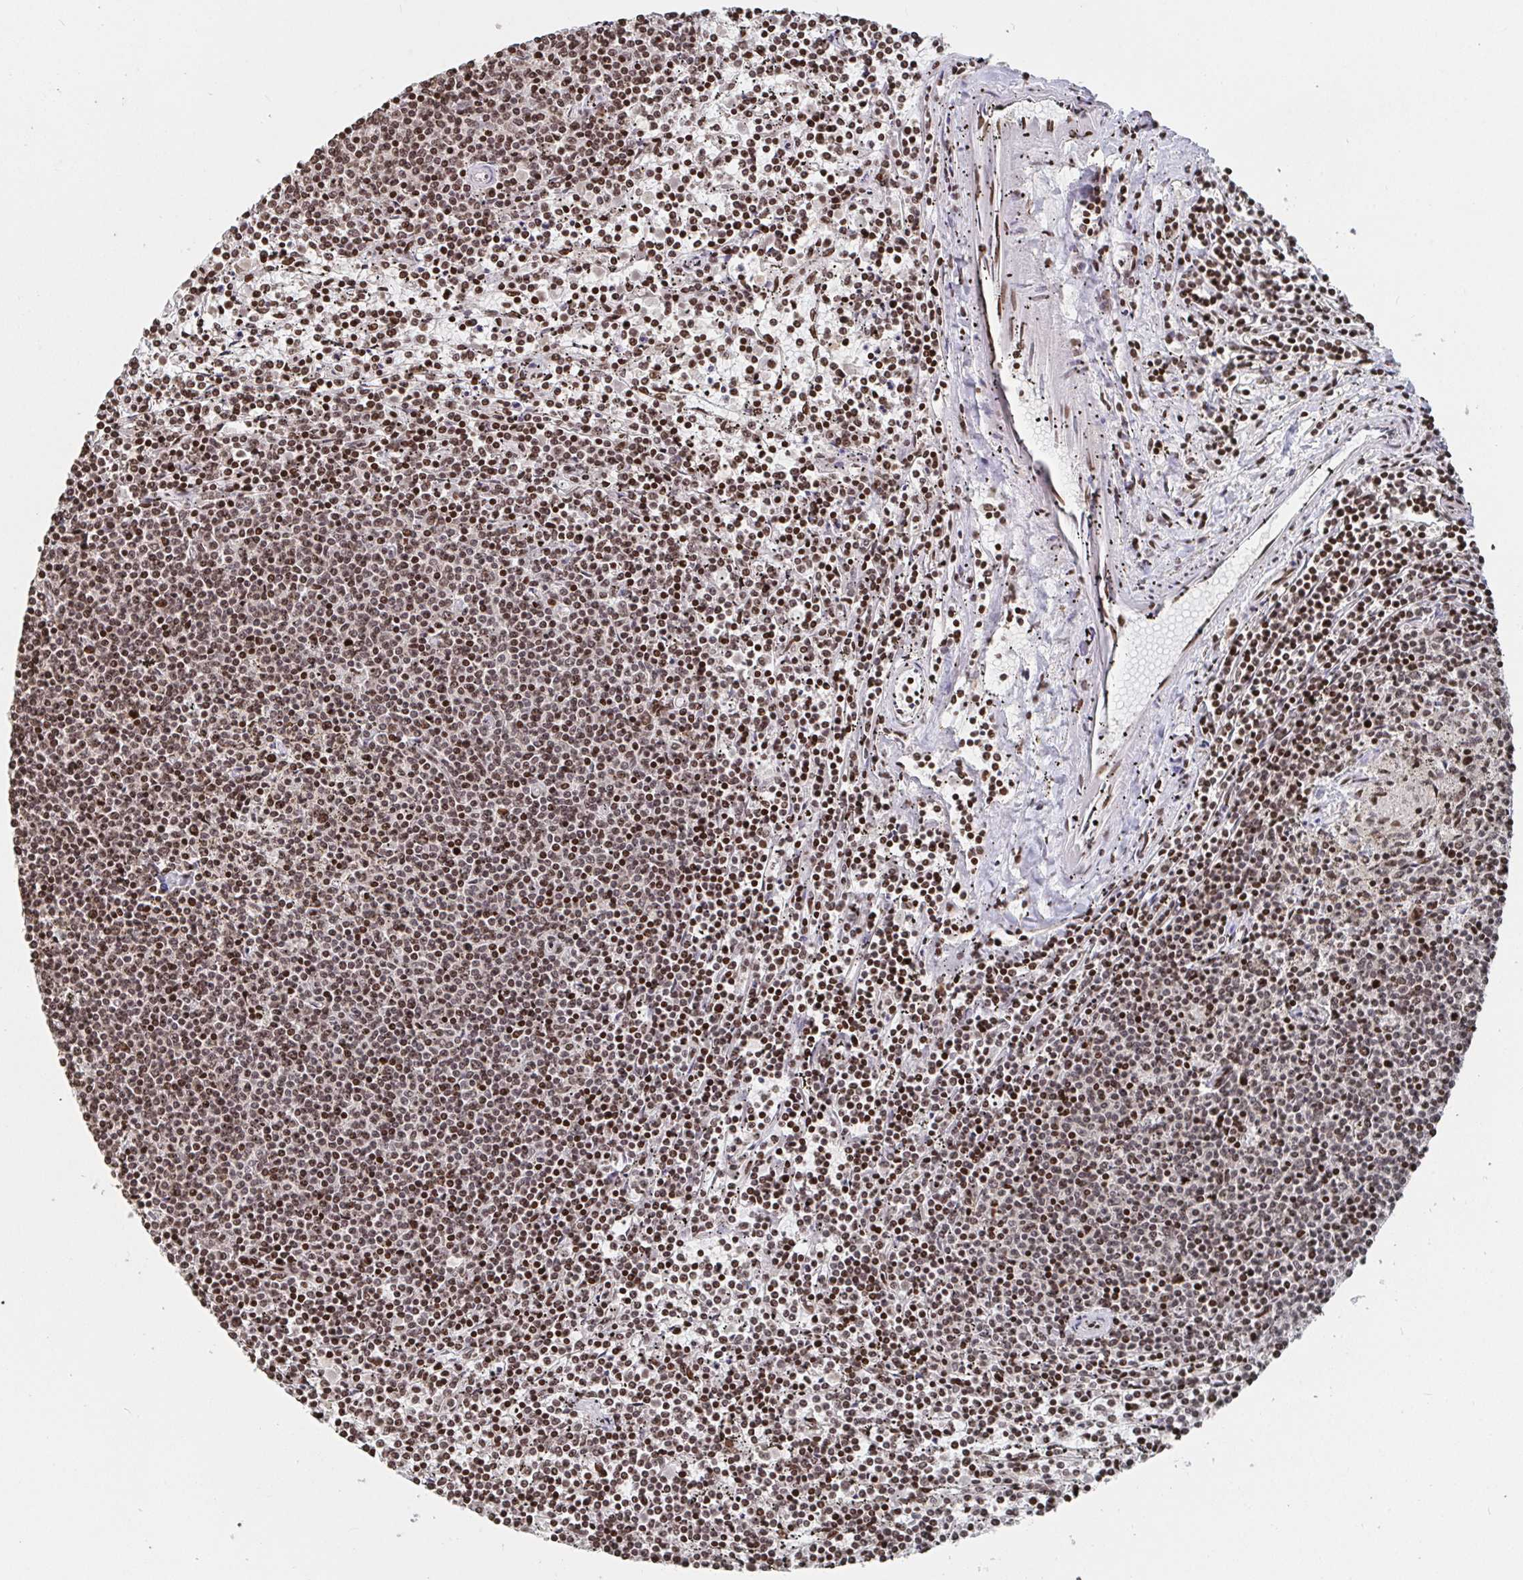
{"staining": {"intensity": "moderate", "quantity": ">75%", "location": "nuclear"}, "tissue": "lymphoma", "cell_type": "Tumor cells", "image_type": "cancer", "snomed": [{"axis": "morphology", "description": "Malignant lymphoma, non-Hodgkin's type, Low grade"}, {"axis": "topography", "description": "Spleen"}], "caption": "Low-grade malignant lymphoma, non-Hodgkin's type stained with immunohistochemistry (IHC) exhibits moderate nuclear expression in approximately >75% of tumor cells. The protein is stained brown, and the nuclei are stained in blue (DAB IHC with brightfield microscopy, high magnification).", "gene": "ZDHHC12", "patient": {"sex": "female", "age": 50}}